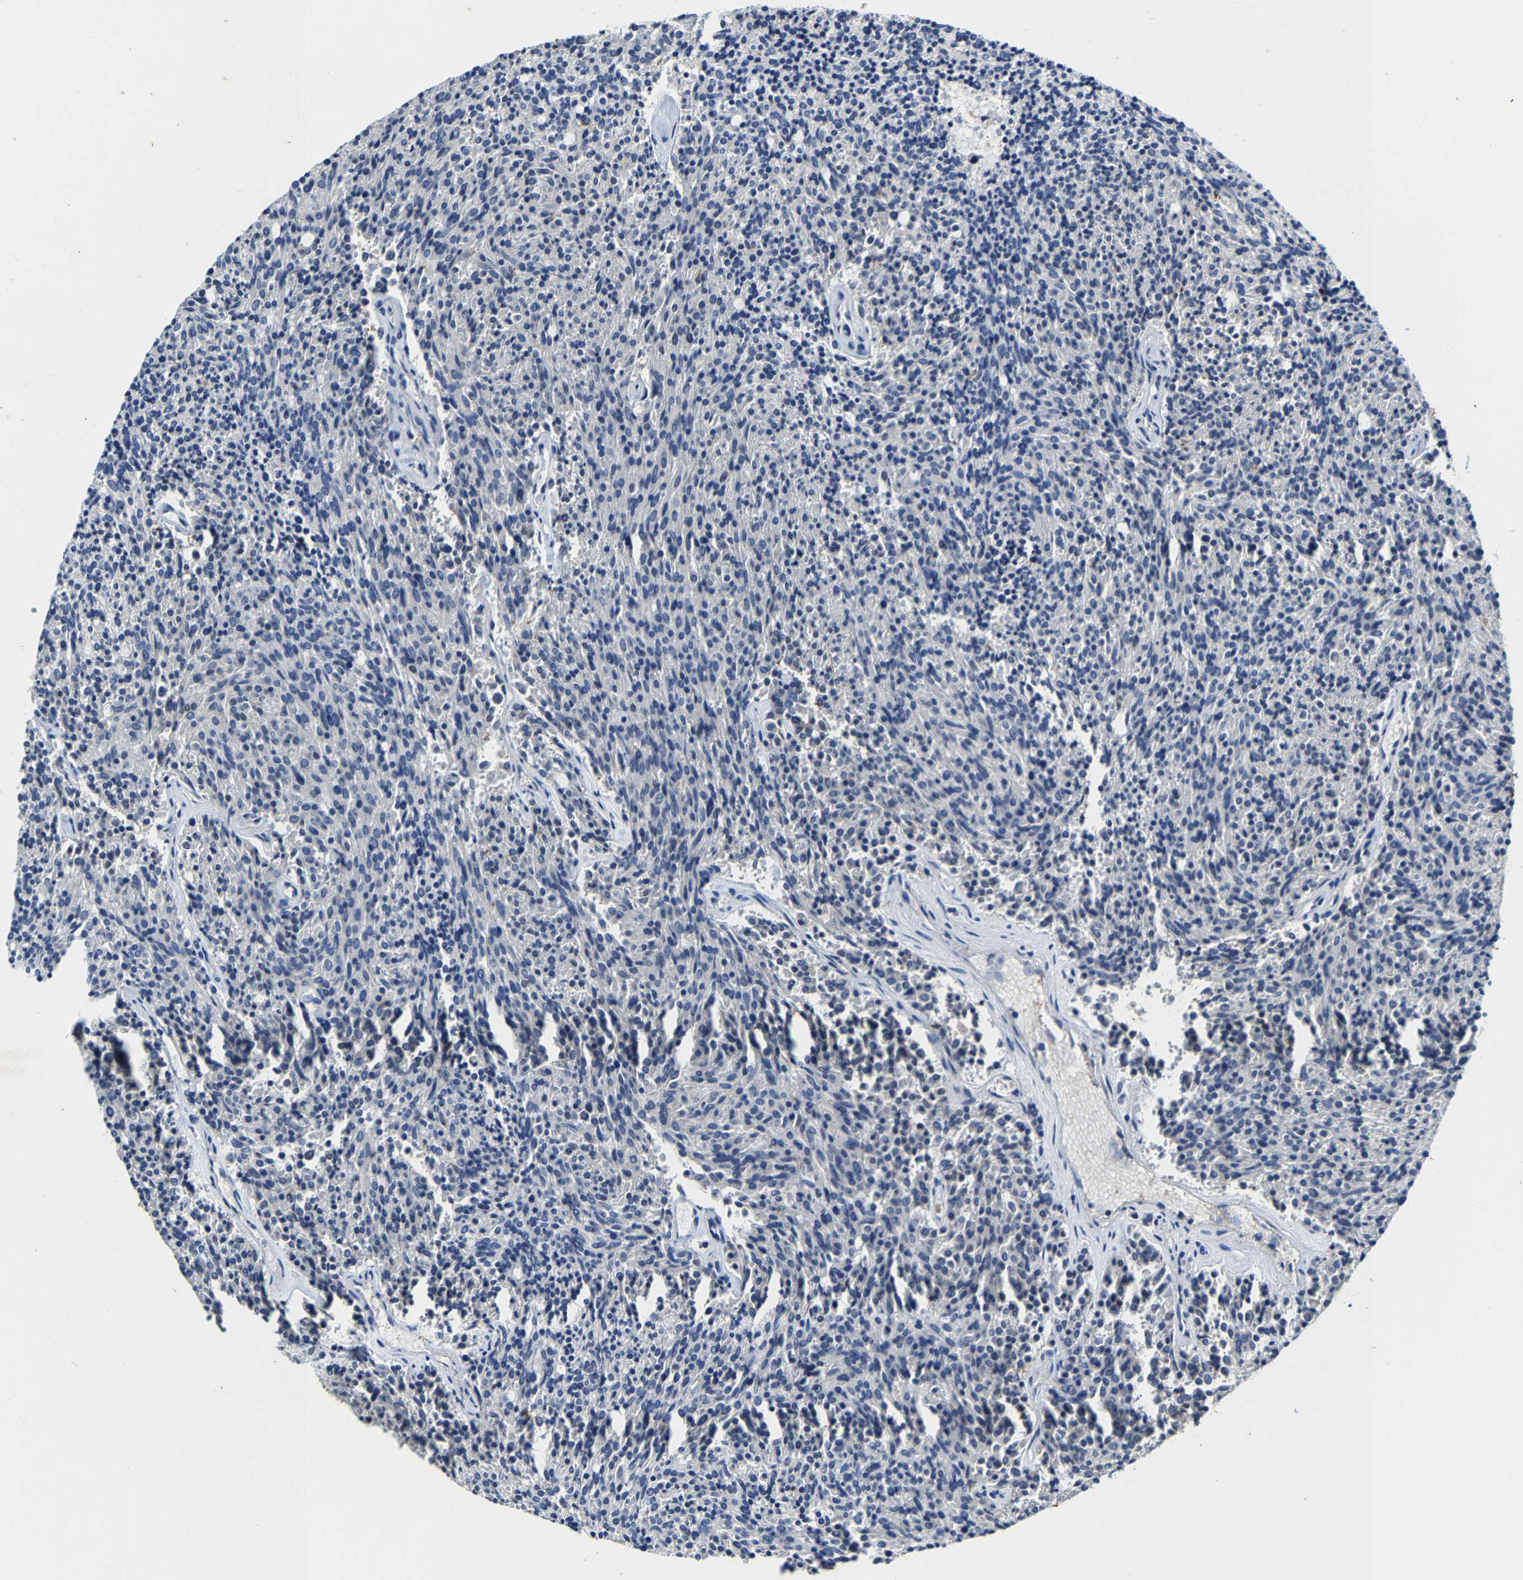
{"staining": {"intensity": "negative", "quantity": "none", "location": "none"}, "tissue": "carcinoid", "cell_type": "Tumor cells", "image_type": "cancer", "snomed": [{"axis": "morphology", "description": "Carcinoid, malignant, NOS"}, {"axis": "topography", "description": "Pancreas"}], "caption": "High magnification brightfield microscopy of carcinoid (malignant) stained with DAB (3,3'-diaminobenzidine) (brown) and counterstained with hematoxylin (blue): tumor cells show no significant positivity. Brightfield microscopy of immunohistochemistry (IHC) stained with DAB (3,3'-diaminobenzidine) (brown) and hematoxylin (blue), captured at high magnification.", "gene": "SLC25A25", "patient": {"sex": "female", "age": 54}}